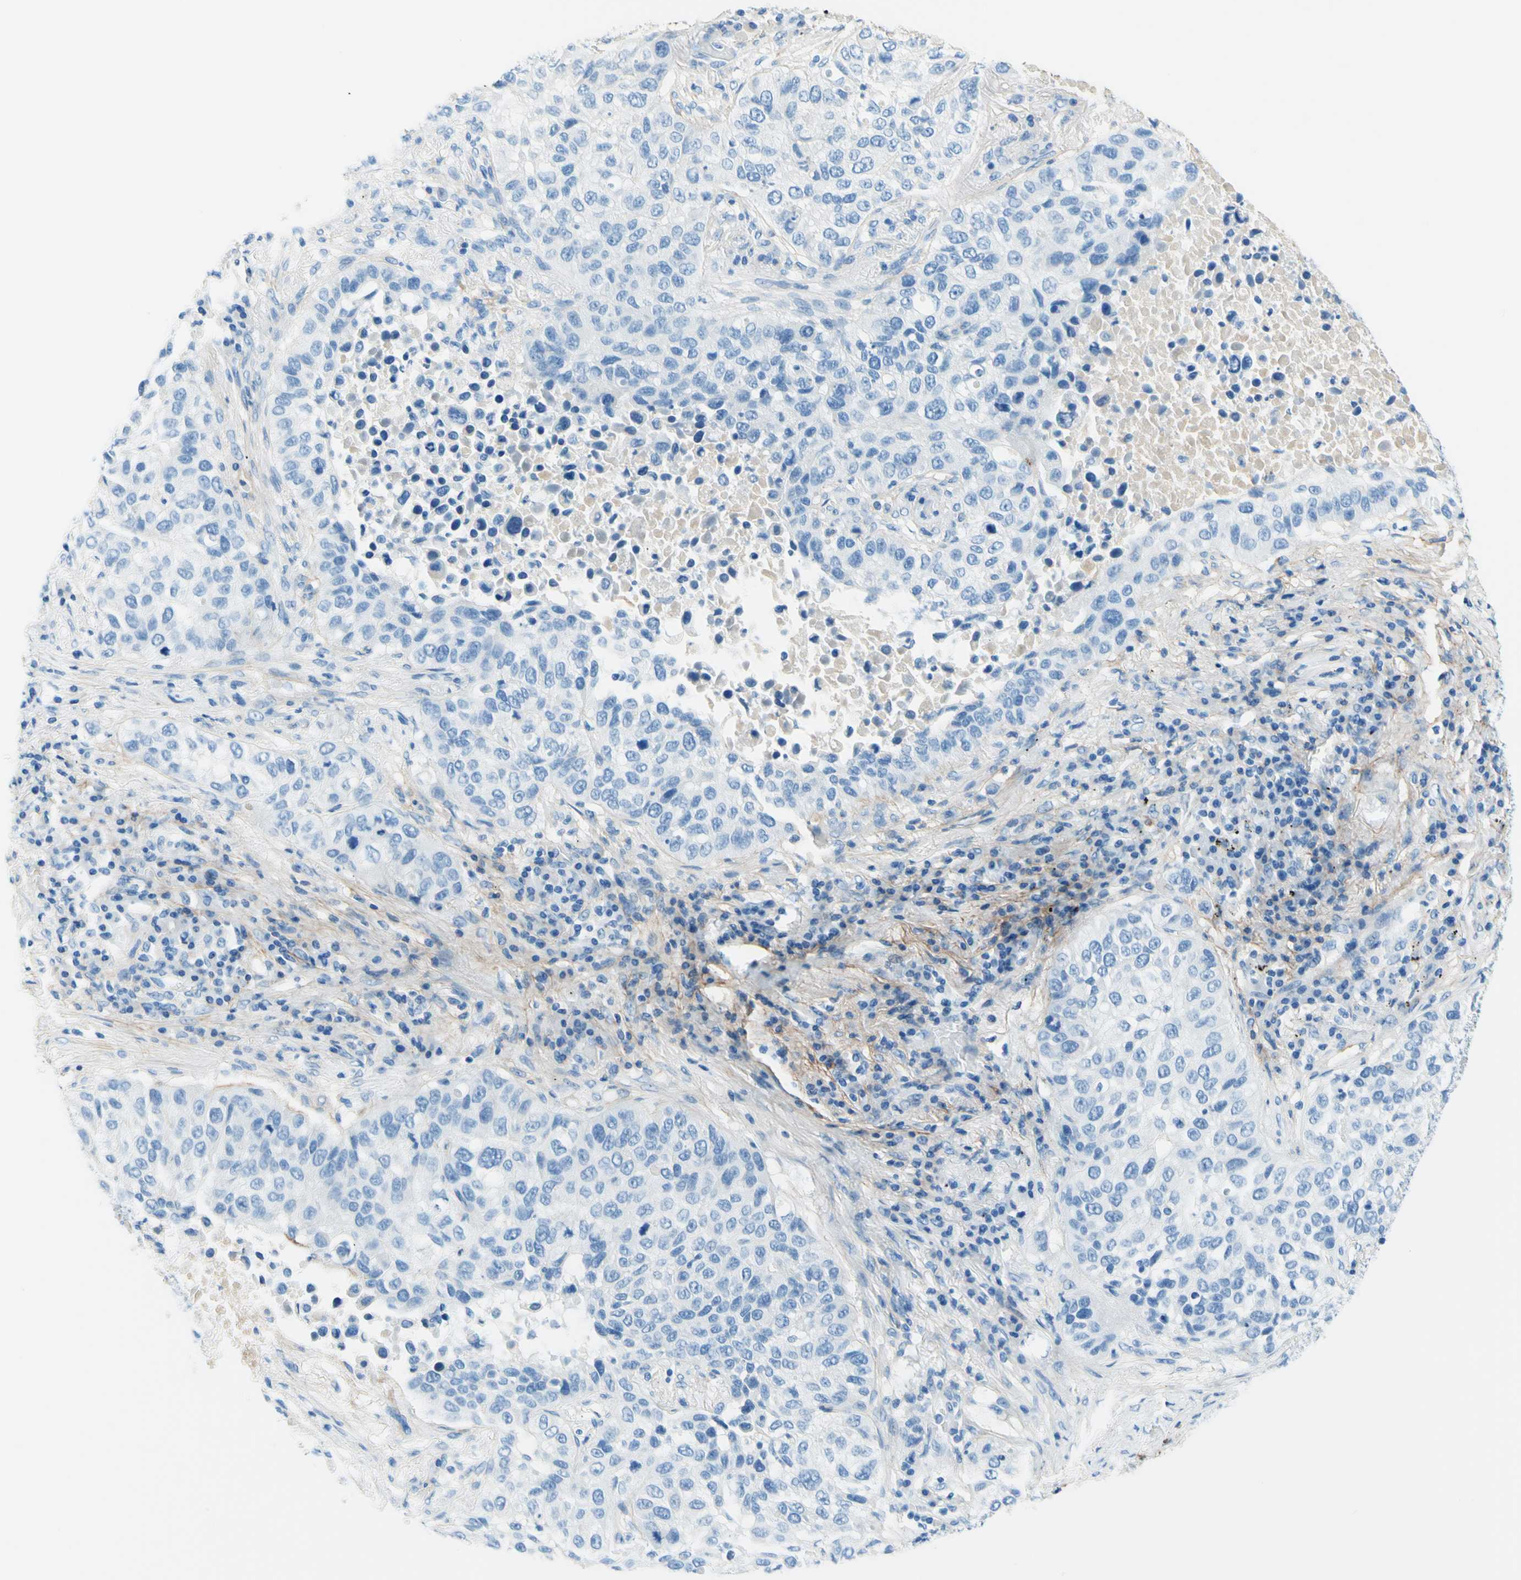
{"staining": {"intensity": "negative", "quantity": "none", "location": "none"}, "tissue": "lung cancer", "cell_type": "Tumor cells", "image_type": "cancer", "snomed": [{"axis": "morphology", "description": "Squamous cell carcinoma, NOS"}, {"axis": "topography", "description": "Lung"}], "caption": "An image of human squamous cell carcinoma (lung) is negative for staining in tumor cells.", "gene": "MFAP5", "patient": {"sex": "male", "age": 57}}